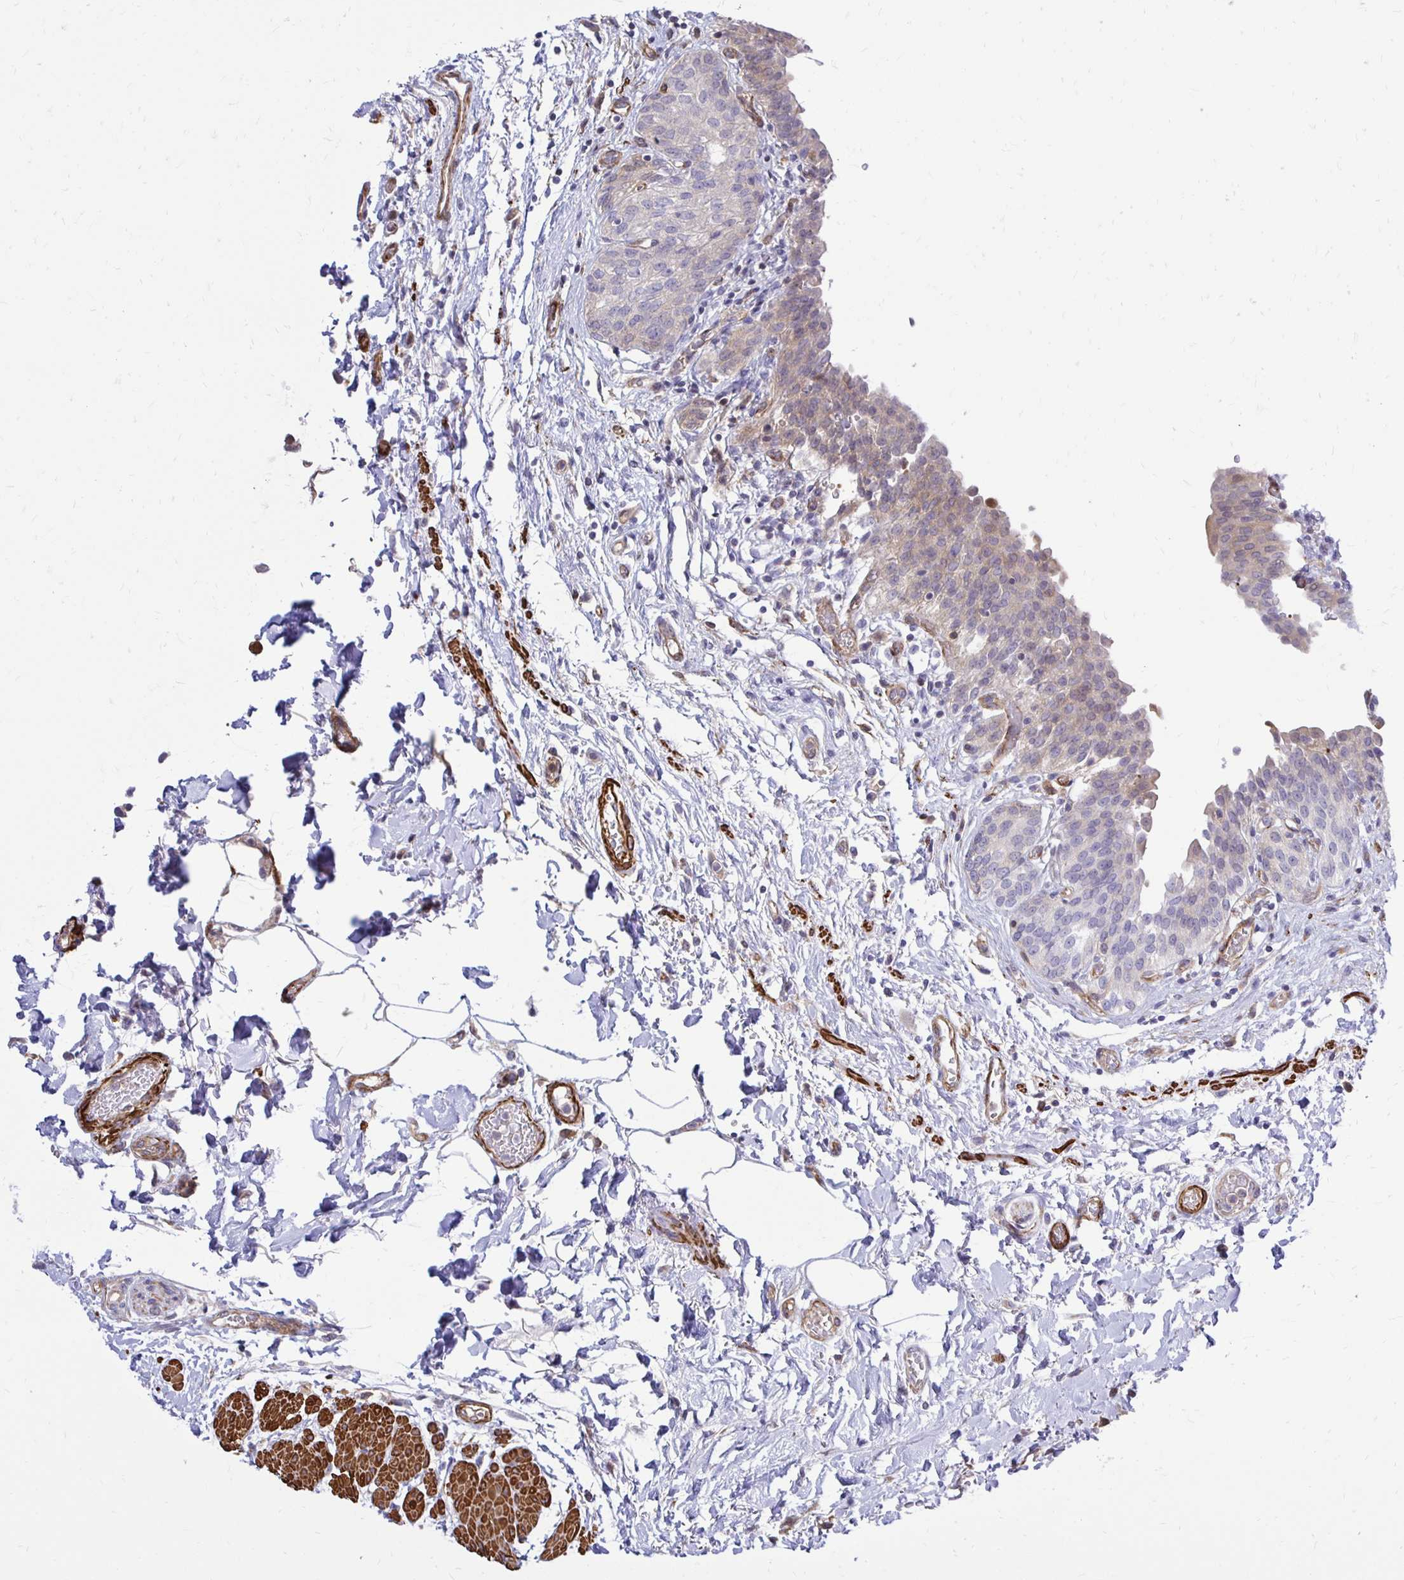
{"staining": {"intensity": "moderate", "quantity": "25%-75%", "location": "cytoplasmic/membranous"}, "tissue": "urinary bladder", "cell_type": "Urothelial cells", "image_type": "normal", "snomed": [{"axis": "morphology", "description": "Normal tissue, NOS"}, {"axis": "topography", "description": "Urinary bladder"}], "caption": "This is a photomicrograph of immunohistochemistry staining of unremarkable urinary bladder, which shows moderate staining in the cytoplasmic/membranous of urothelial cells.", "gene": "CTPS1", "patient": {"sex": "male", "age": 68}}